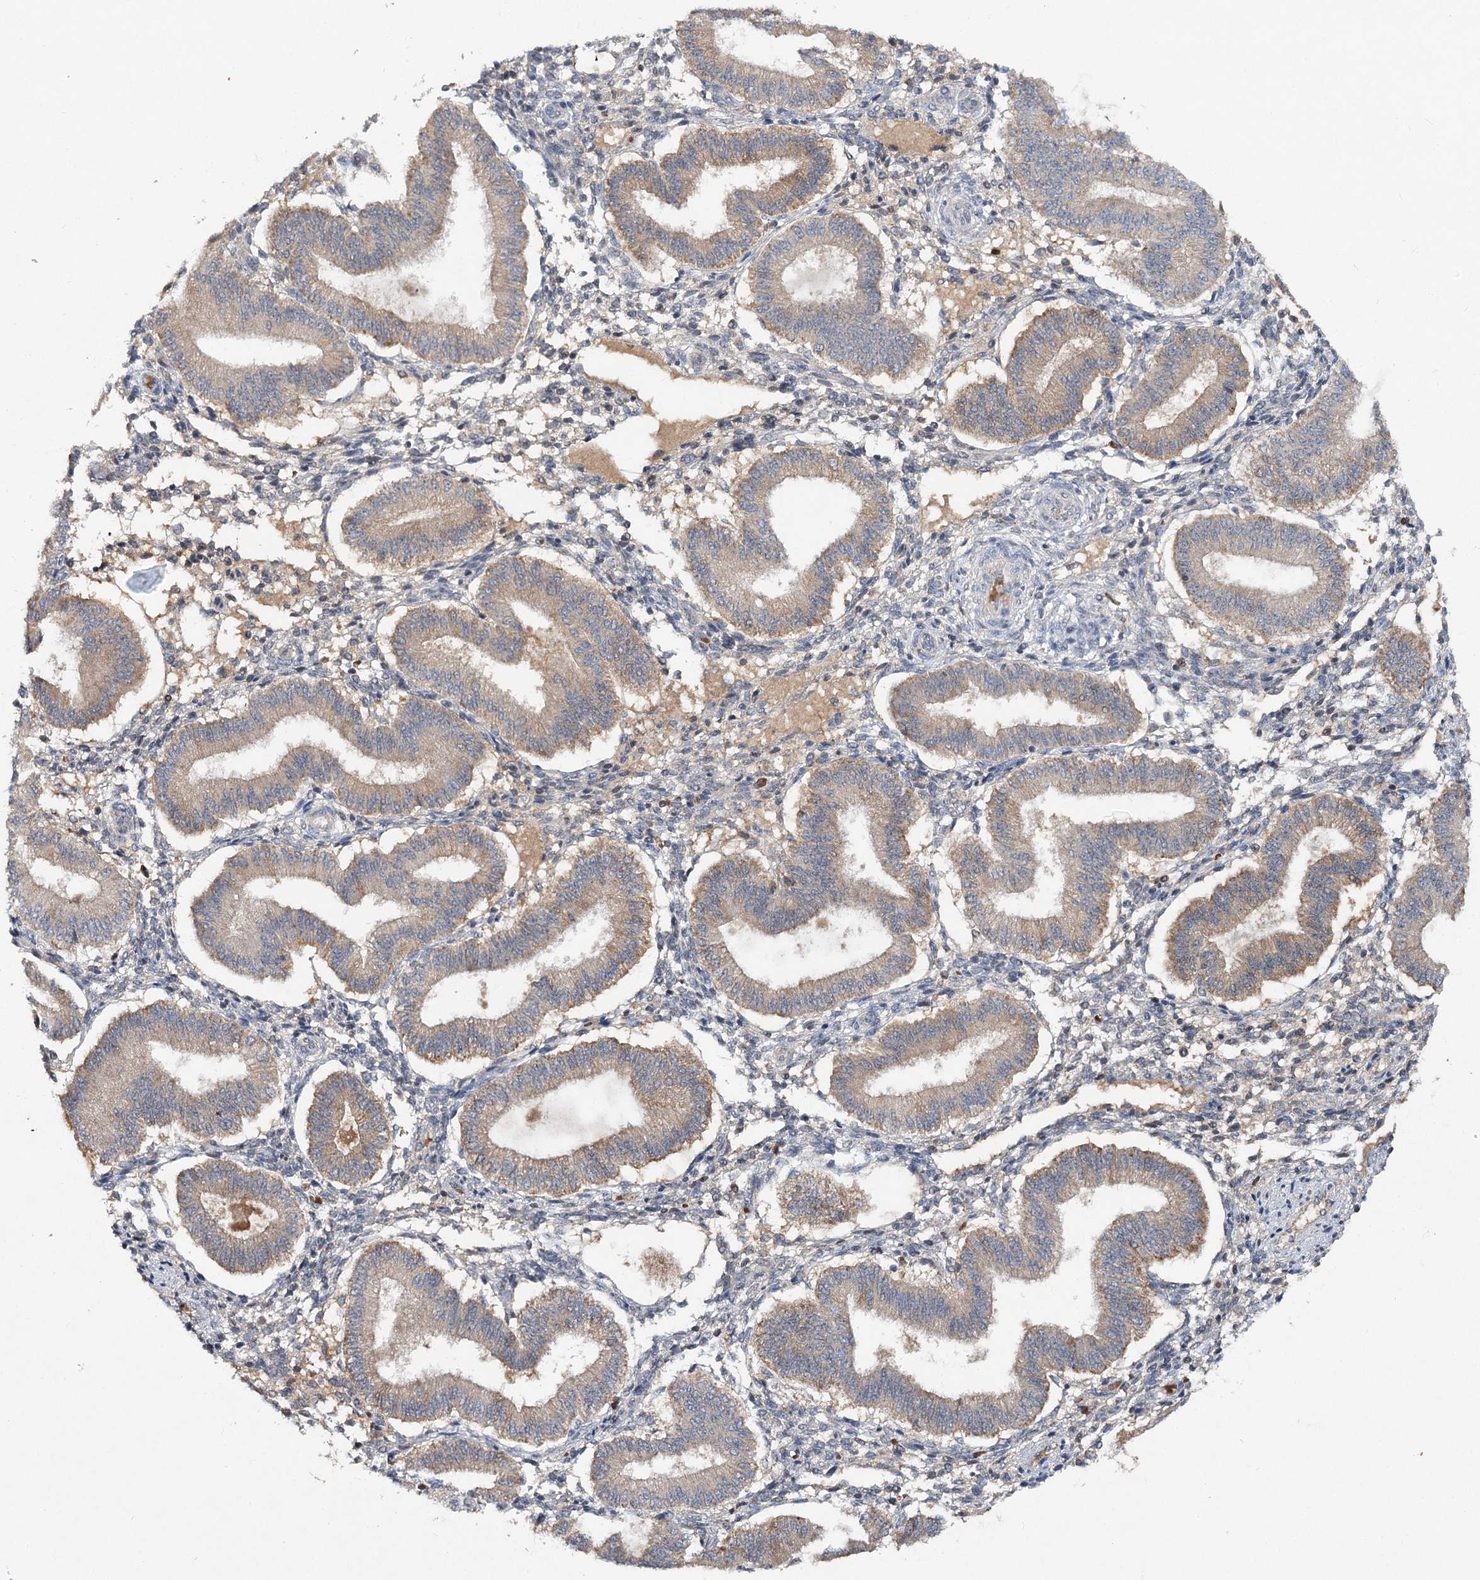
{"staining": {"intensity": "weak", "quantity": "<25%", "location": "cytoplasmic/membranous"}, "tissue": "endometrium", "cell_type": "Cells in endometrial stroma", "image_type": "normal", "snomed": [{"axis": "morphology", "description": "Normal tissue, NOS"}, {"axis": "topography", "description": "Endometrium"}], "caption": "A high-resolution histopathology image shows IHC staining of unremarkable endometrium, which demonstrates no significant staining in cells in endometrial stroma. (DAB immunohistochemistry (IHC) visualized using brightfield microscopy, high magnification).", "gene": "PYROXD2", "patient": {"sex": "female", "age": 39}}